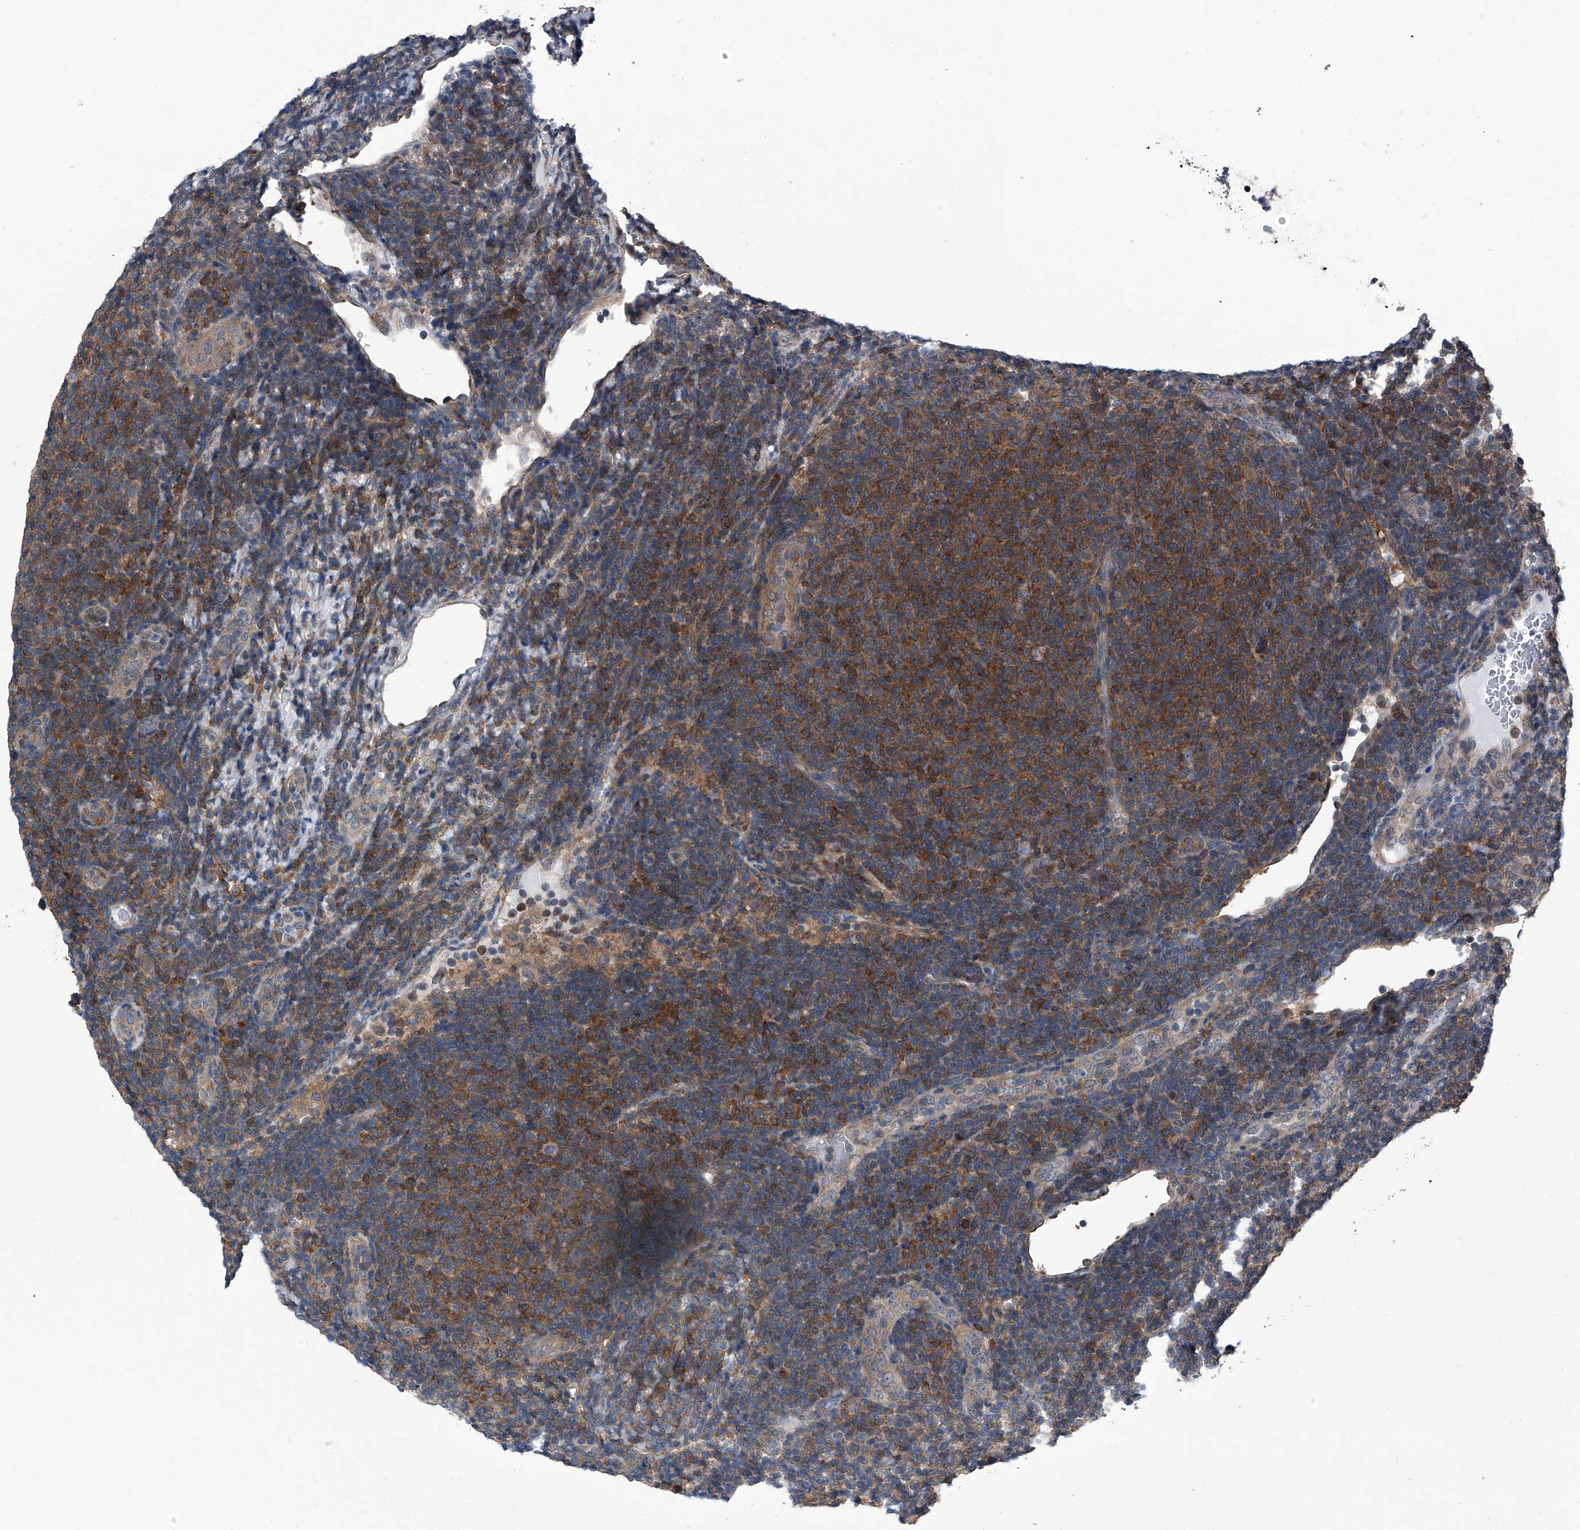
{"staining": {"intensity": "moderate", "quantity": ">75%", "location": "cytoplasmic/membranous"}, "tissue": "lymphoma", "cell_type": "Tumor cells", "image_type": "cancer", "snomed": [{"axis": "morphology", "description": "Malignant lymphoma, non-Hodgkin's type, Low grade"}, {"axis": "topography", "description": "Lymph node"}], "caption": "Lymphoma tissue exhibits moderate cytoplasmic/membranous expression in about >75% of tumor cells", "gene": "PPP2R5D", "patient": {"sex": "male", "age": 66}}